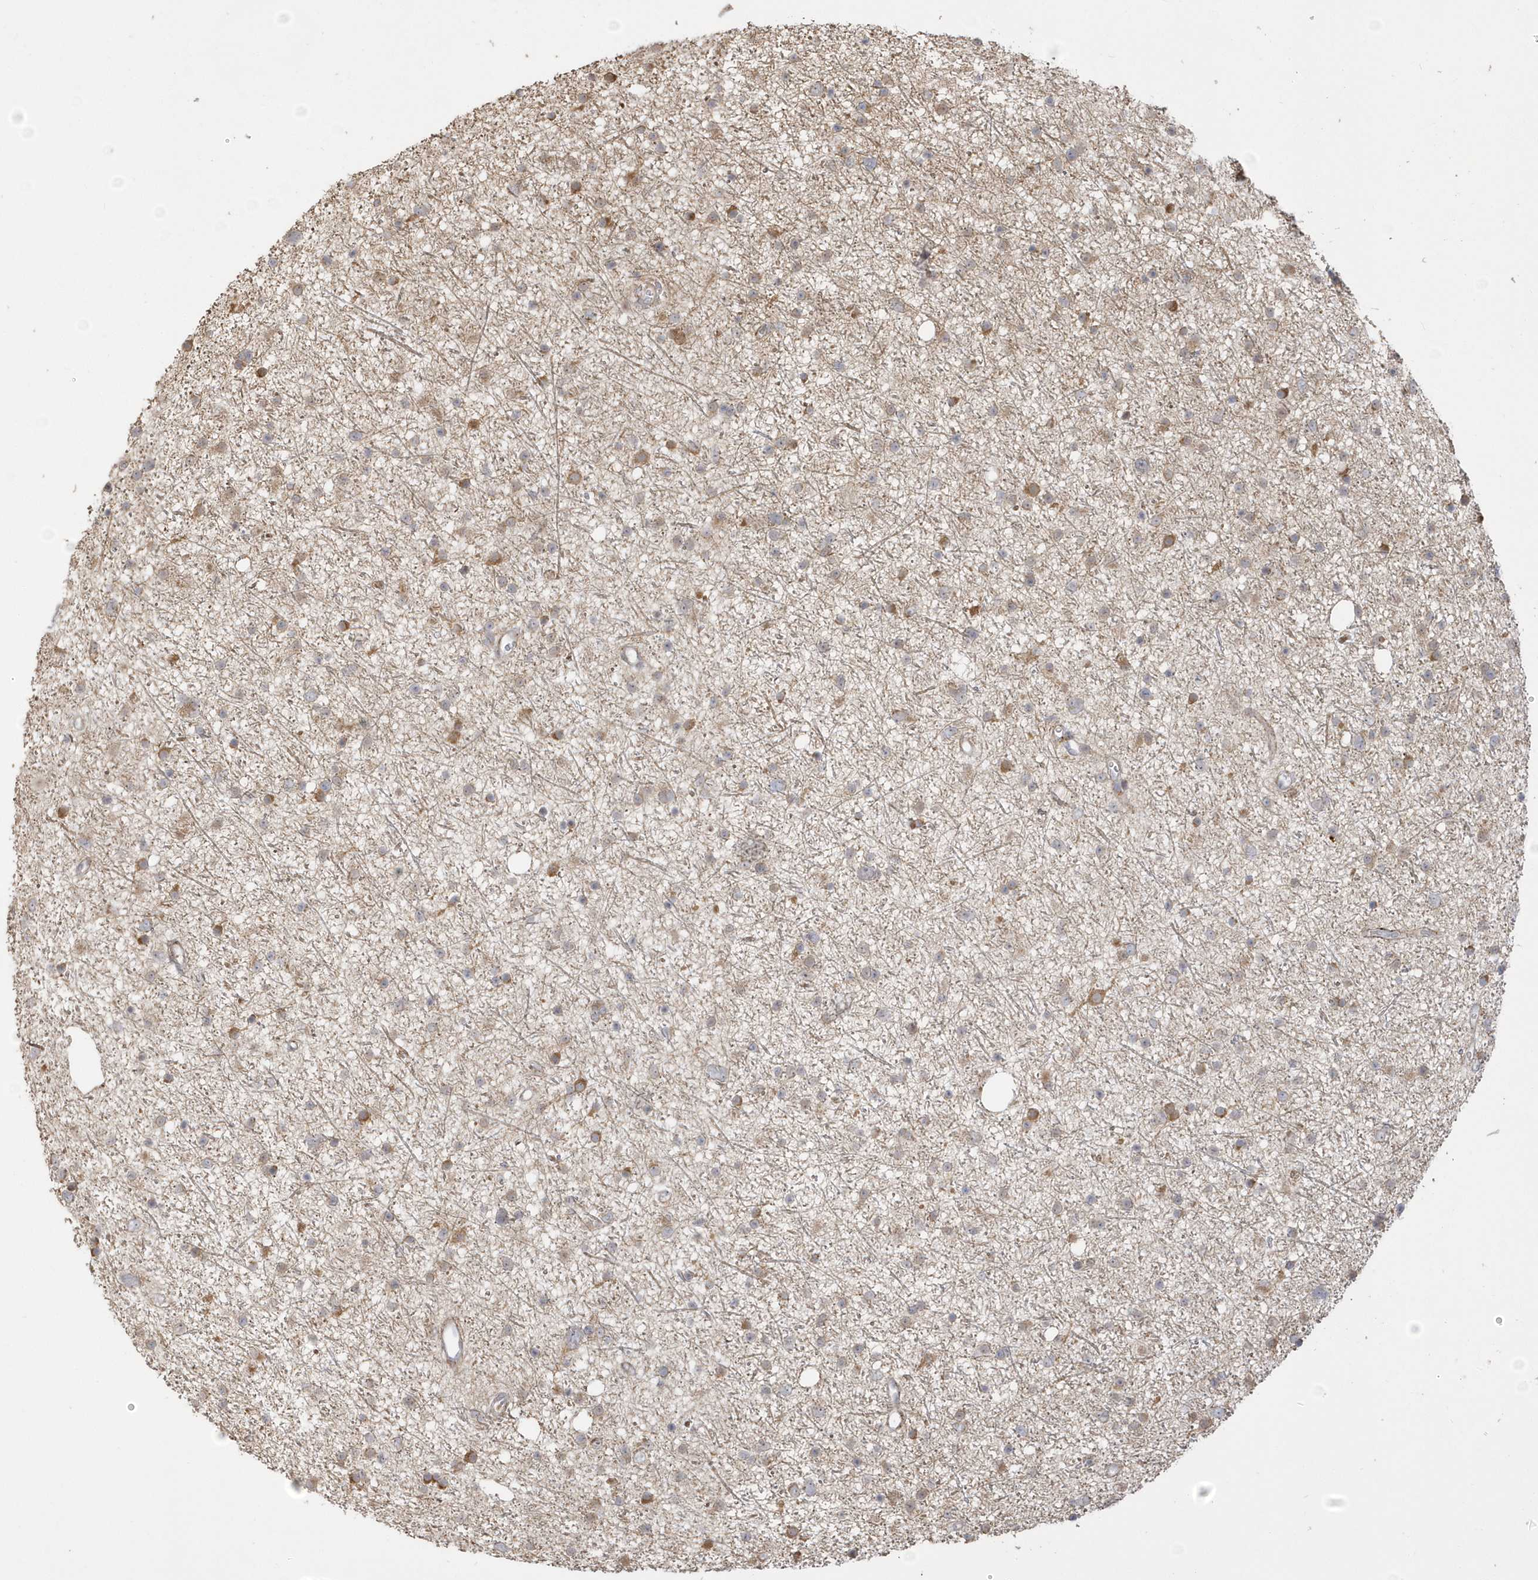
{"staining": {"intensity": "weak", "quantity": "25%-75%", "location": "cytoplasmic/membranous"}, "tissue": "glioma", "cell_type": "Tumor cells", "image_type": "cancer", "snomed": [{"axis": "morphology", "description": "Glioma, malignant, Low grade"}, {"axis": "topography", "description": "Cerebral cortex"}], "caption": "High-power microscopy captured an immunohistochemistry (IHC) photomicrograph of low-grade glioma (malignant), revealing weak cytoplasmic/membranous expression in approximately 25%-75% of tumor cells. (DAB IHC, brown staining for protein, blue staining for nuclei).", "gene": "NAF1", "patient": {"sex": "female", "age": 39}}